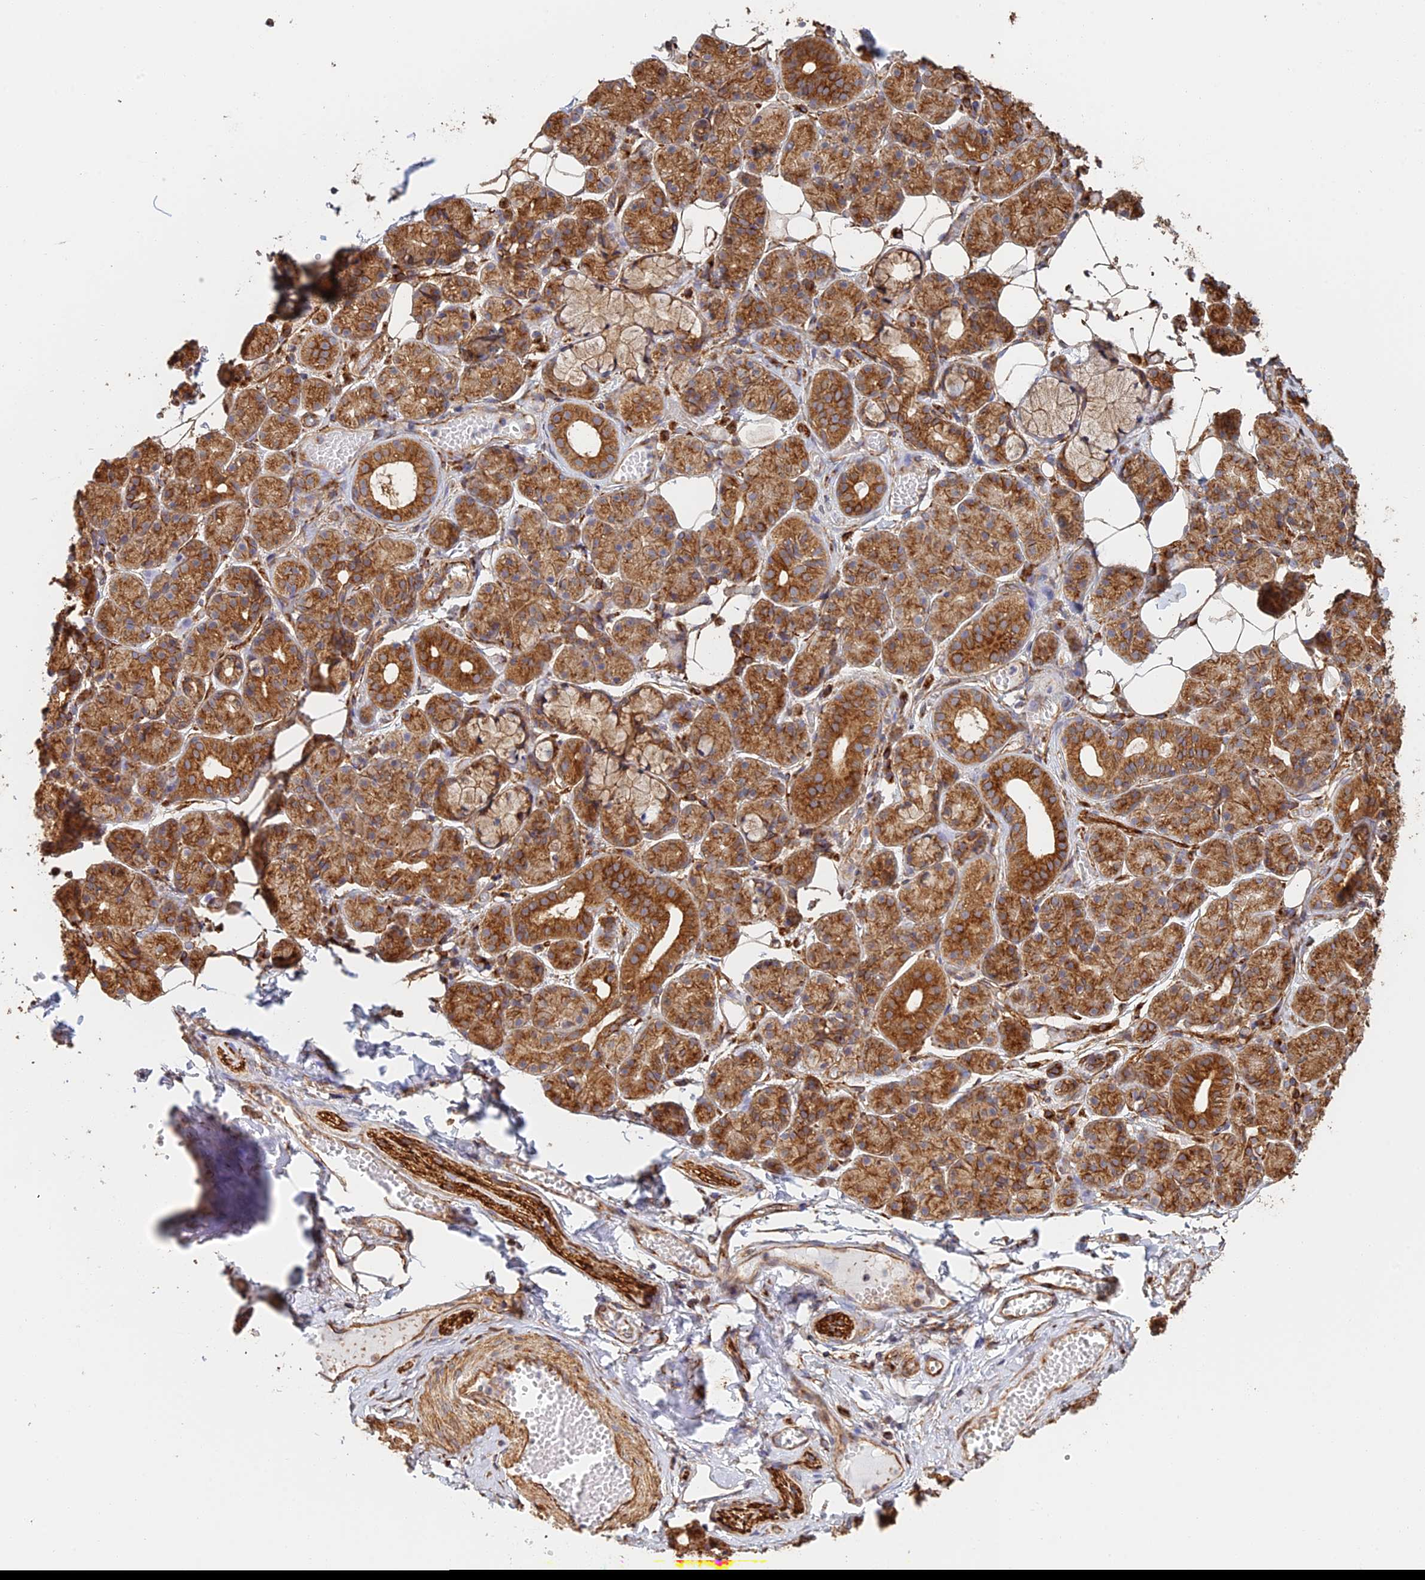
{"staining": {"intensity": "strong", "quantity": "25%-75%", "location": "cytoplasmic/membranous"}, "tissue": "salivary gland", "cell_type": "Glandular cells", "image_type": "normal", "snomed": [{"axis": "morphology", "description": "Normal tissue, NOS"}, {"axis": "topography", "description": "Salivary gland"}], "caption": "Immunohistochemistry (IHC) of unremarkable salivary gland displays high levels of strong cytoplasmic/membranous staining in approximately 25%-75% of glandular cells. The protein of interest is stained brown, and the nuclei are stained in blue (DAB (3,3'-diaminobenzidine) IHC with brightfield microscopy, high magnification).", "gene": "WBP11", "patient": {"sex": "male", "age": 63}}